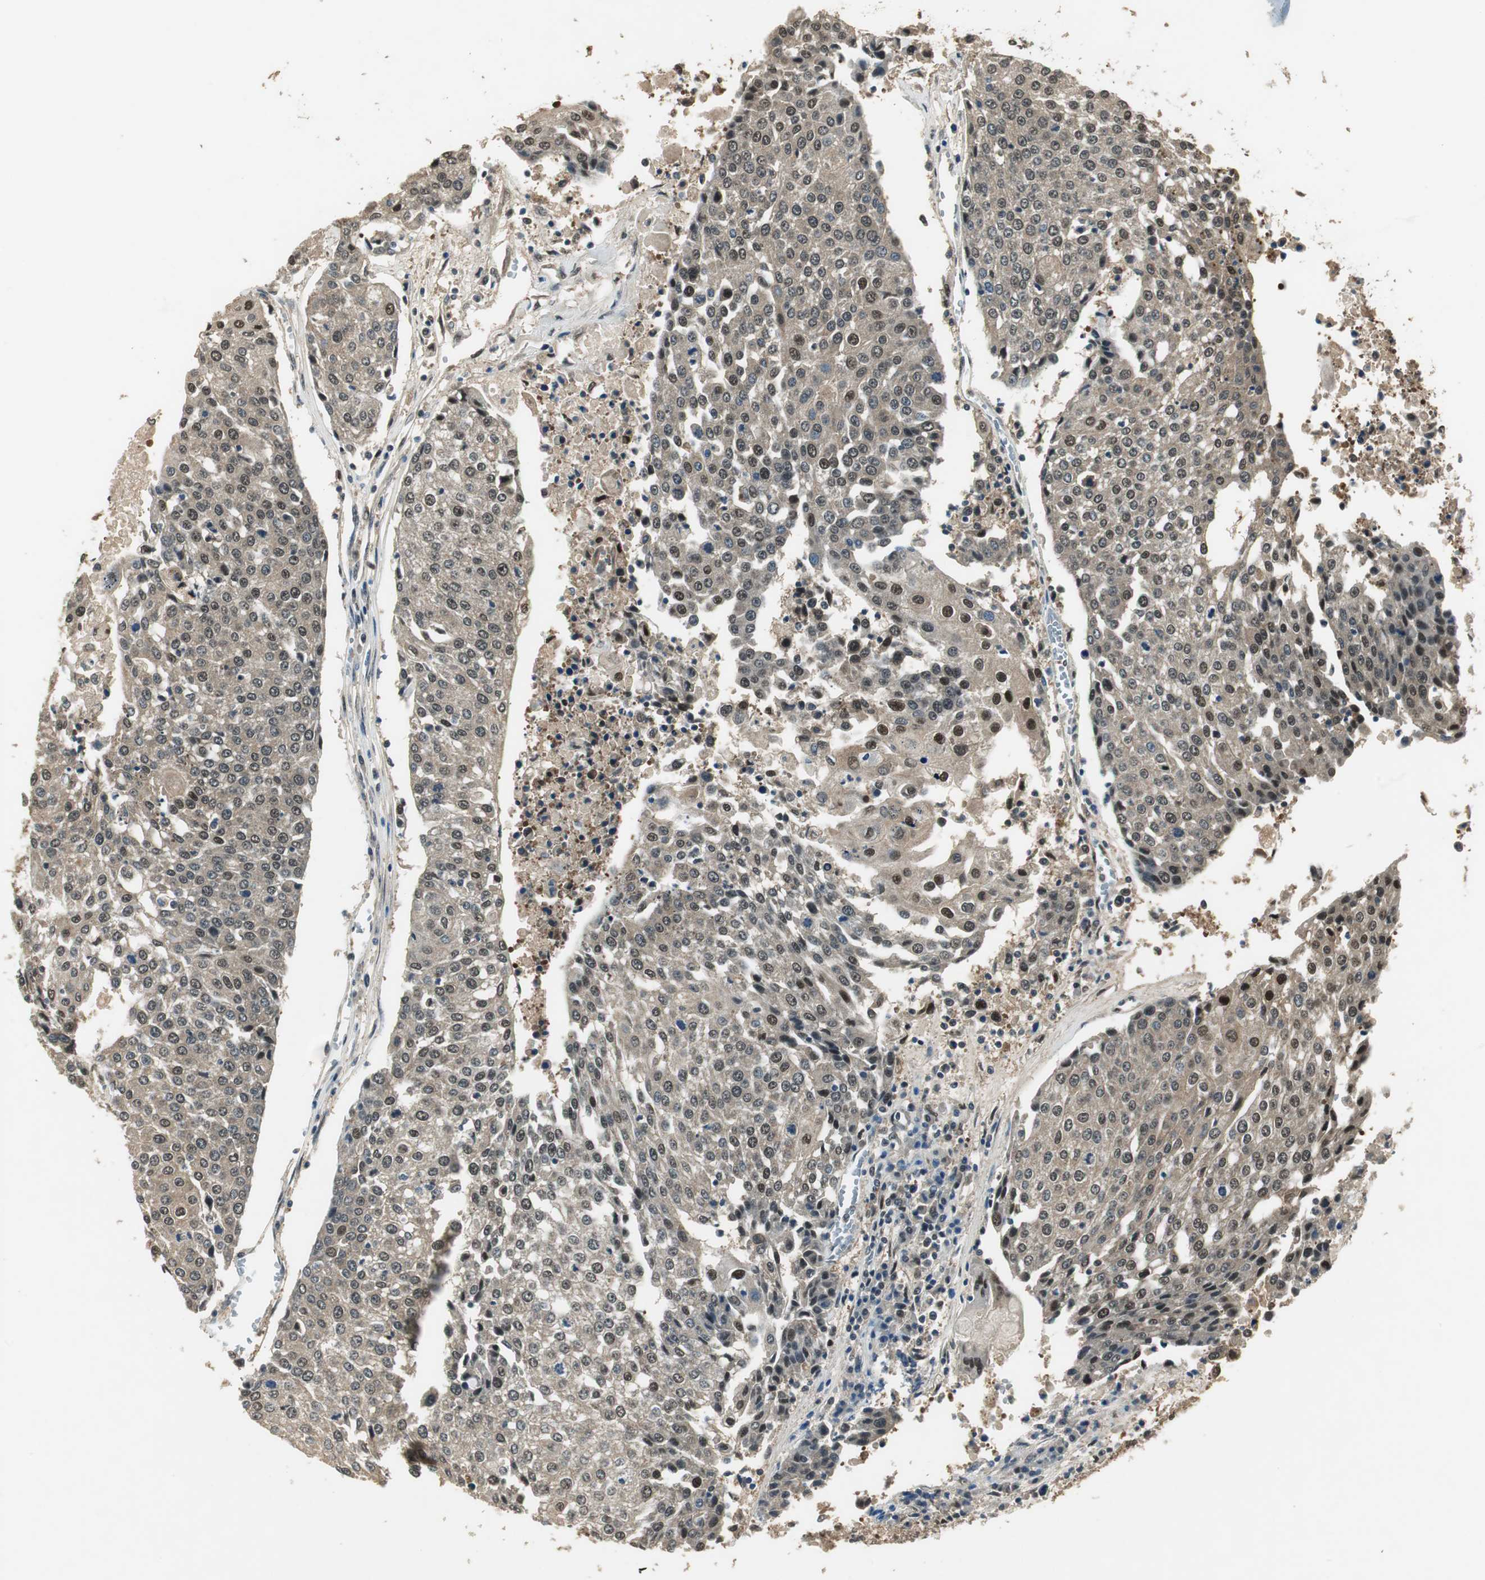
{"staining": {"intensity": "weak", "quantity": ">75%", "location": "cytoplasmic/membranous,nuclear"}, "tissue": "urothelial cancer", "cell_type": "Tumor cells", "image_type": "cancer", "snomed": [{"axis": "morphology", "description": "Urothelial carcinoma, High grade"}, {"axis": "topography", "description": "Urinary bladder"}], "caption": "High-magnification brightfield microscopy of urothelial carcinoma (high-grade) stained with DAB (brown) and counterstained with hematoxylin (blue). tumor cells exhibit weak cytoplasmic/membranous and nuclear staining is present in approximately>75% of cells.", "gene": "PSMB4", "patient": {"sex": "female", "age": 85}}